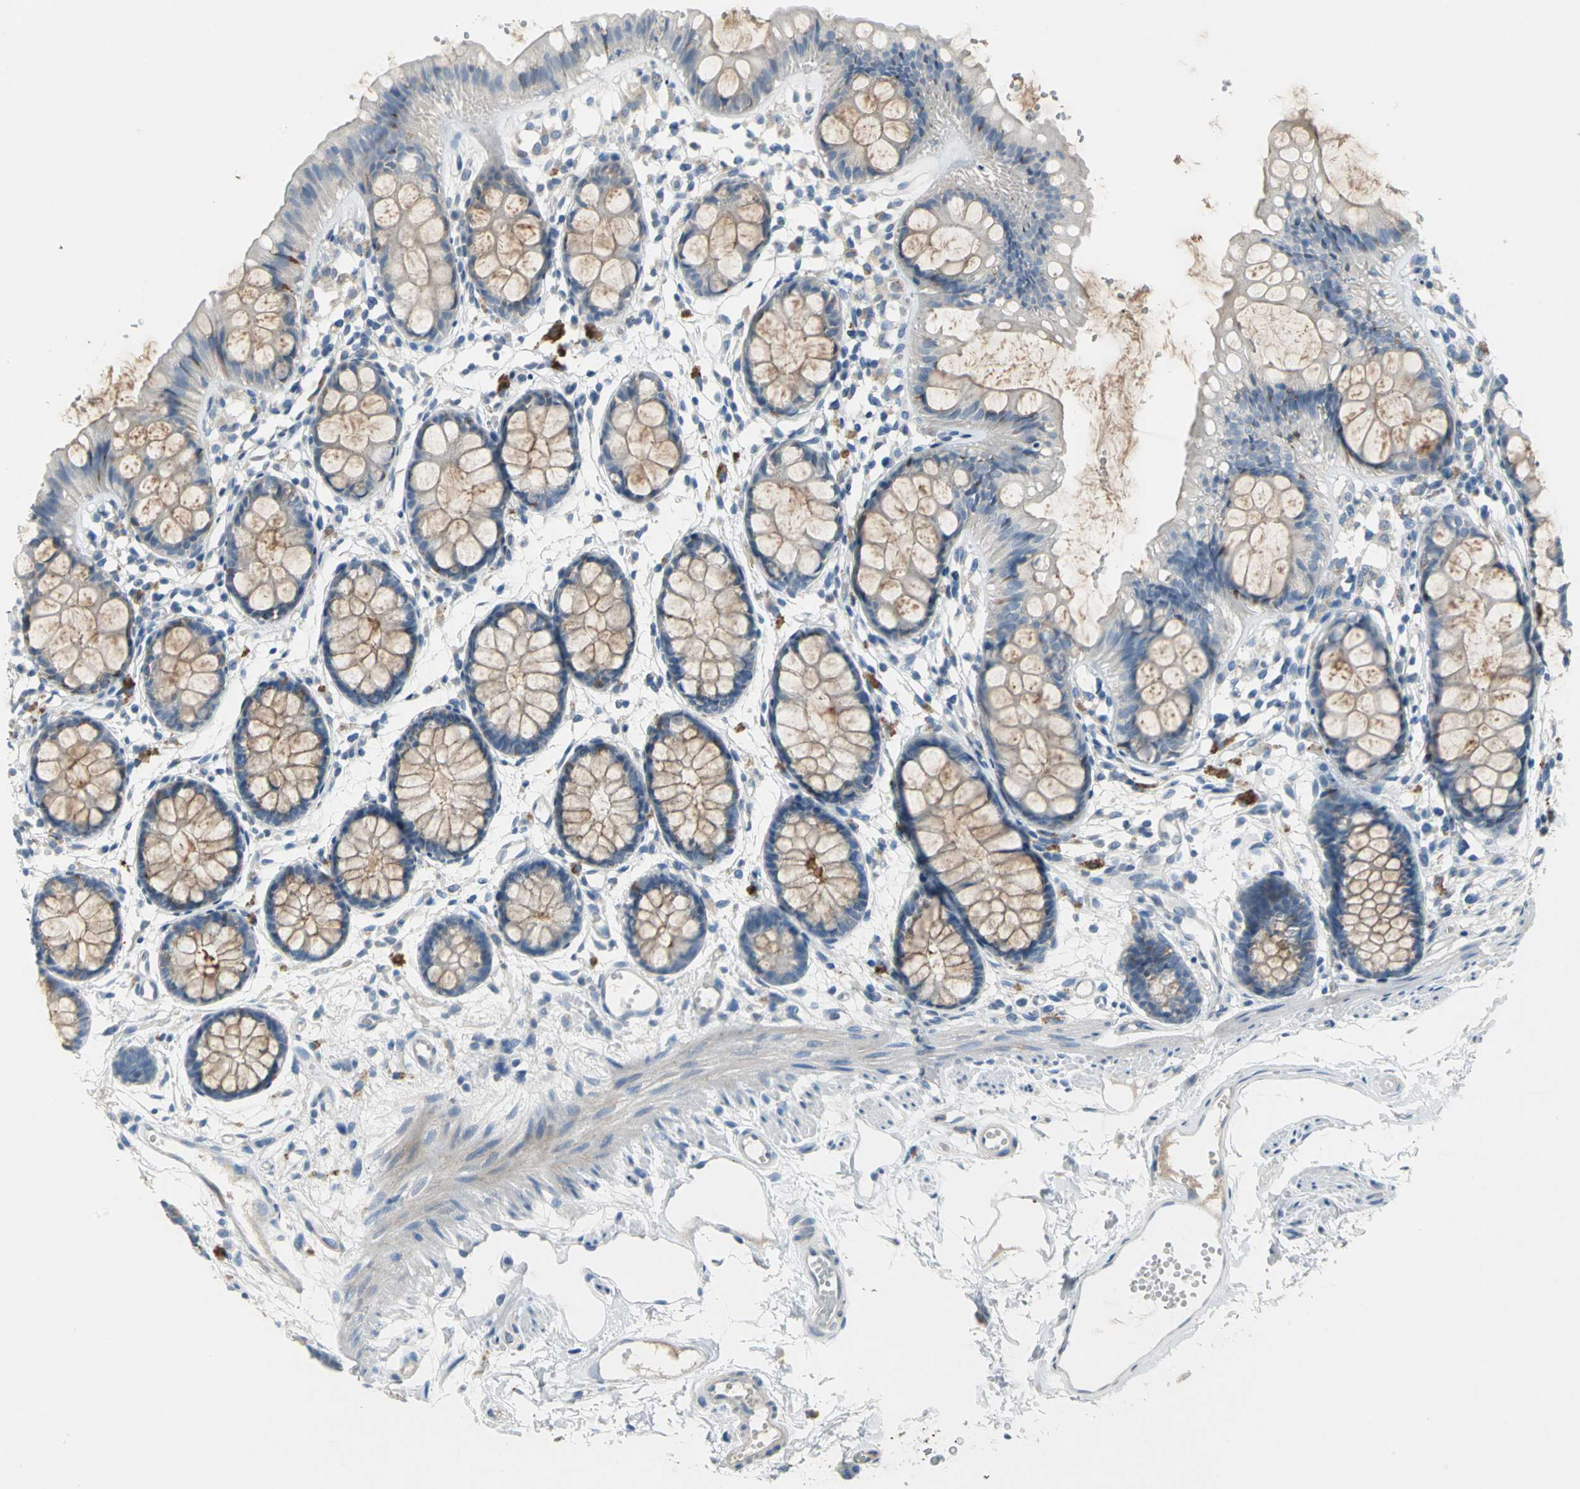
{"staining": {"intensity": "weak", "quantity": ">75%", "location": "cytoplasmic/membranous"}, "tissue": "rectum", "cell_type": "Glandular cells", "image_type": "normal", "snomed": [{"axis": "morphology", "description": "Normal tissue, NOS"}, {"axis": "topography", "description": "Rectum"}], "caption": "Rectum was stained to show a protein in brown. There is low levels of weak cytoplasmic/membranous expression in about >75% of glandular cells. The protein of interest is shown in brown color, while the nuclei are stained blue.", "gene": "PTGDS", "patient": {"sex": "female", "age": 66}}